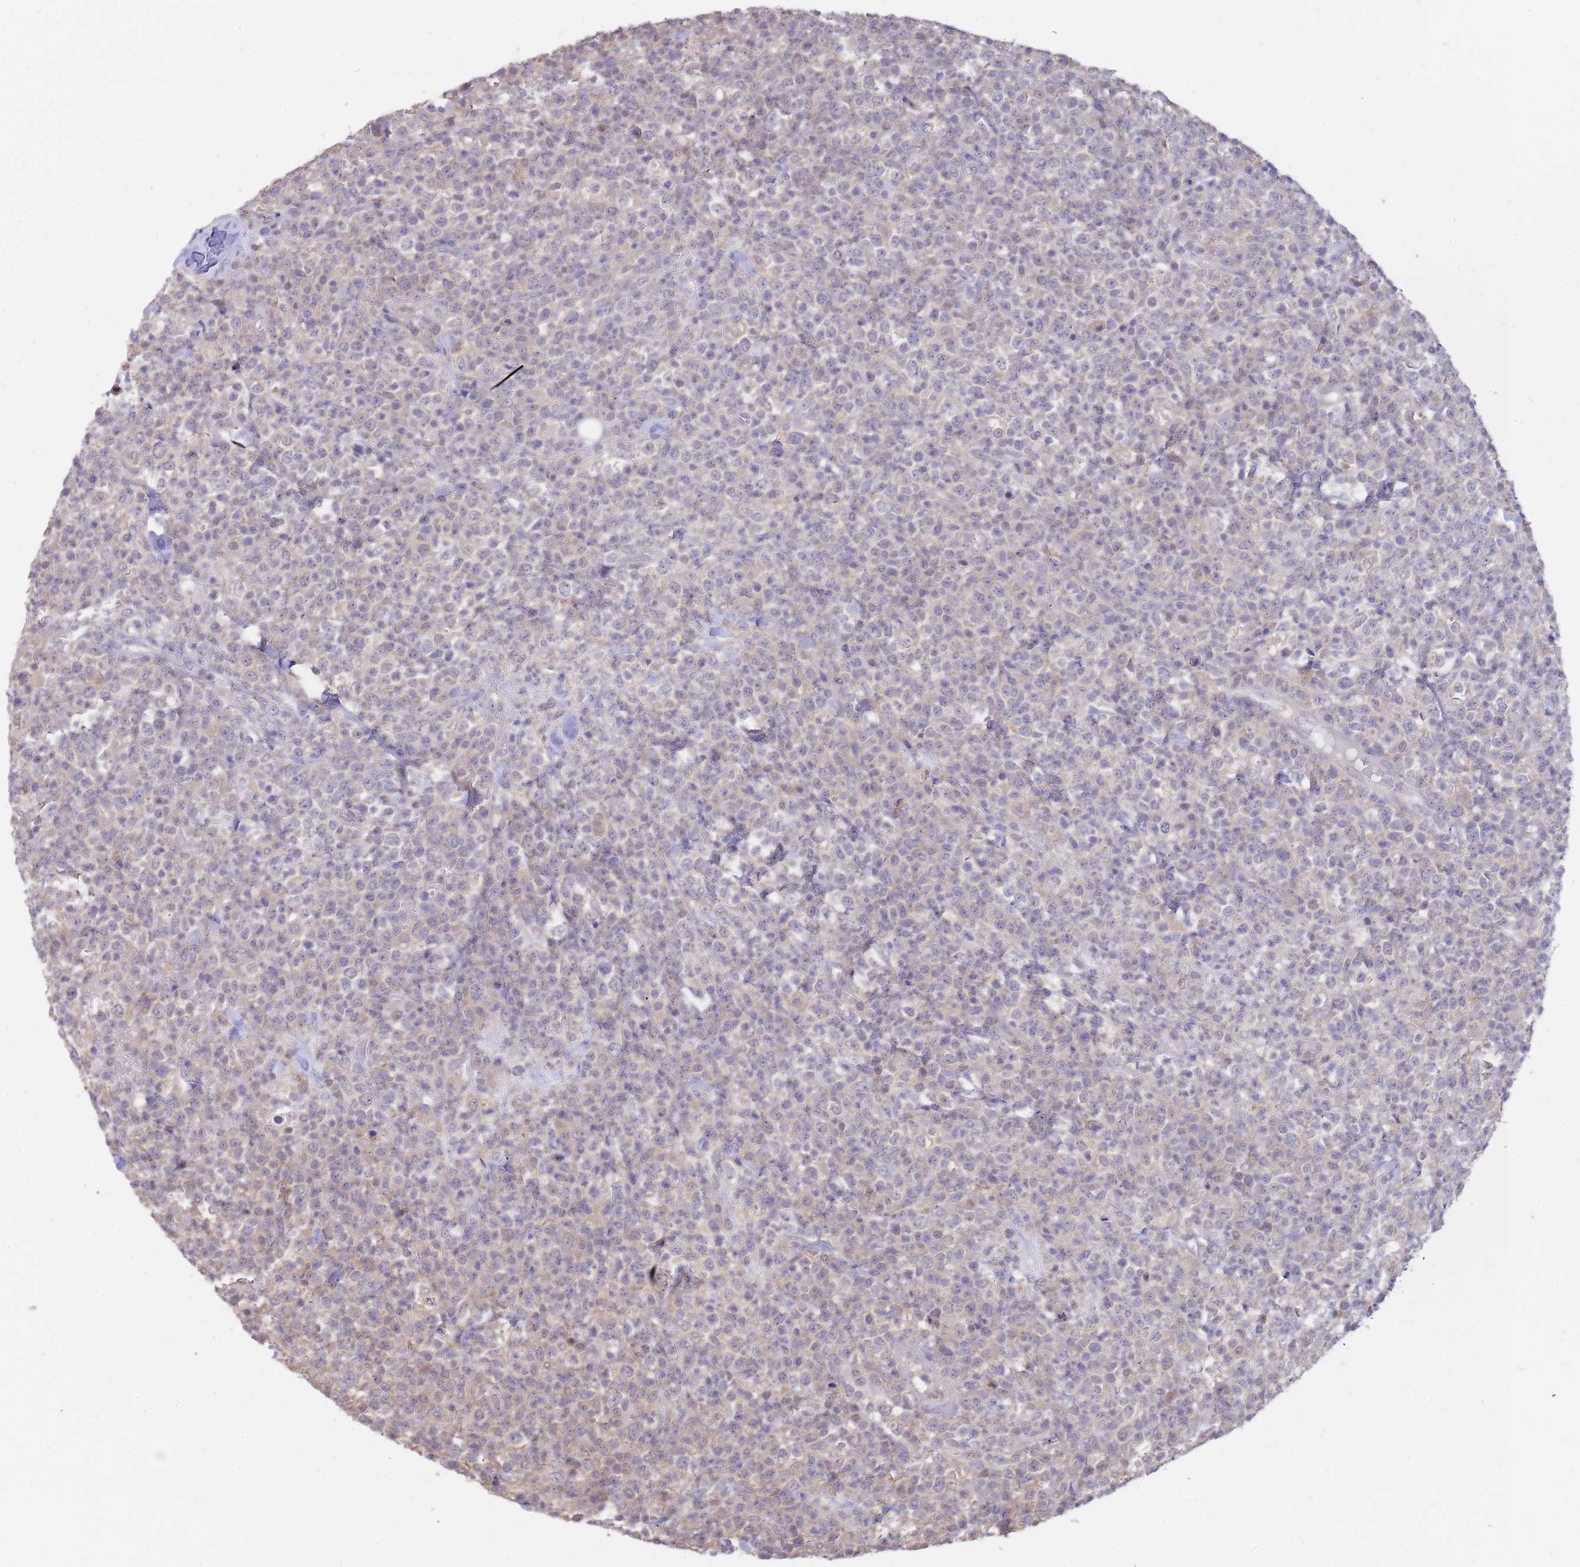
{"staining": {"intensity": "weak", "quantity": "<25%", "location": "cytoplasmic/membranous"}, "tissue": "lymphoma", "cell_type": "Tumor cells", "image_type": "cancer", "snomed": [{"axis": "morphology", "description": "Malignant lymphoma, non-Hodgkin's type, High grade"}, {"axis": "topography", "description": "Colon"}], "caption": "The image reveals no significant staining in tumor cells of high-grade malignant lymphoma, non-Hodgkin's type.", "gene": "AP5S1", "patient": {"sex": "female", "age": 53}}